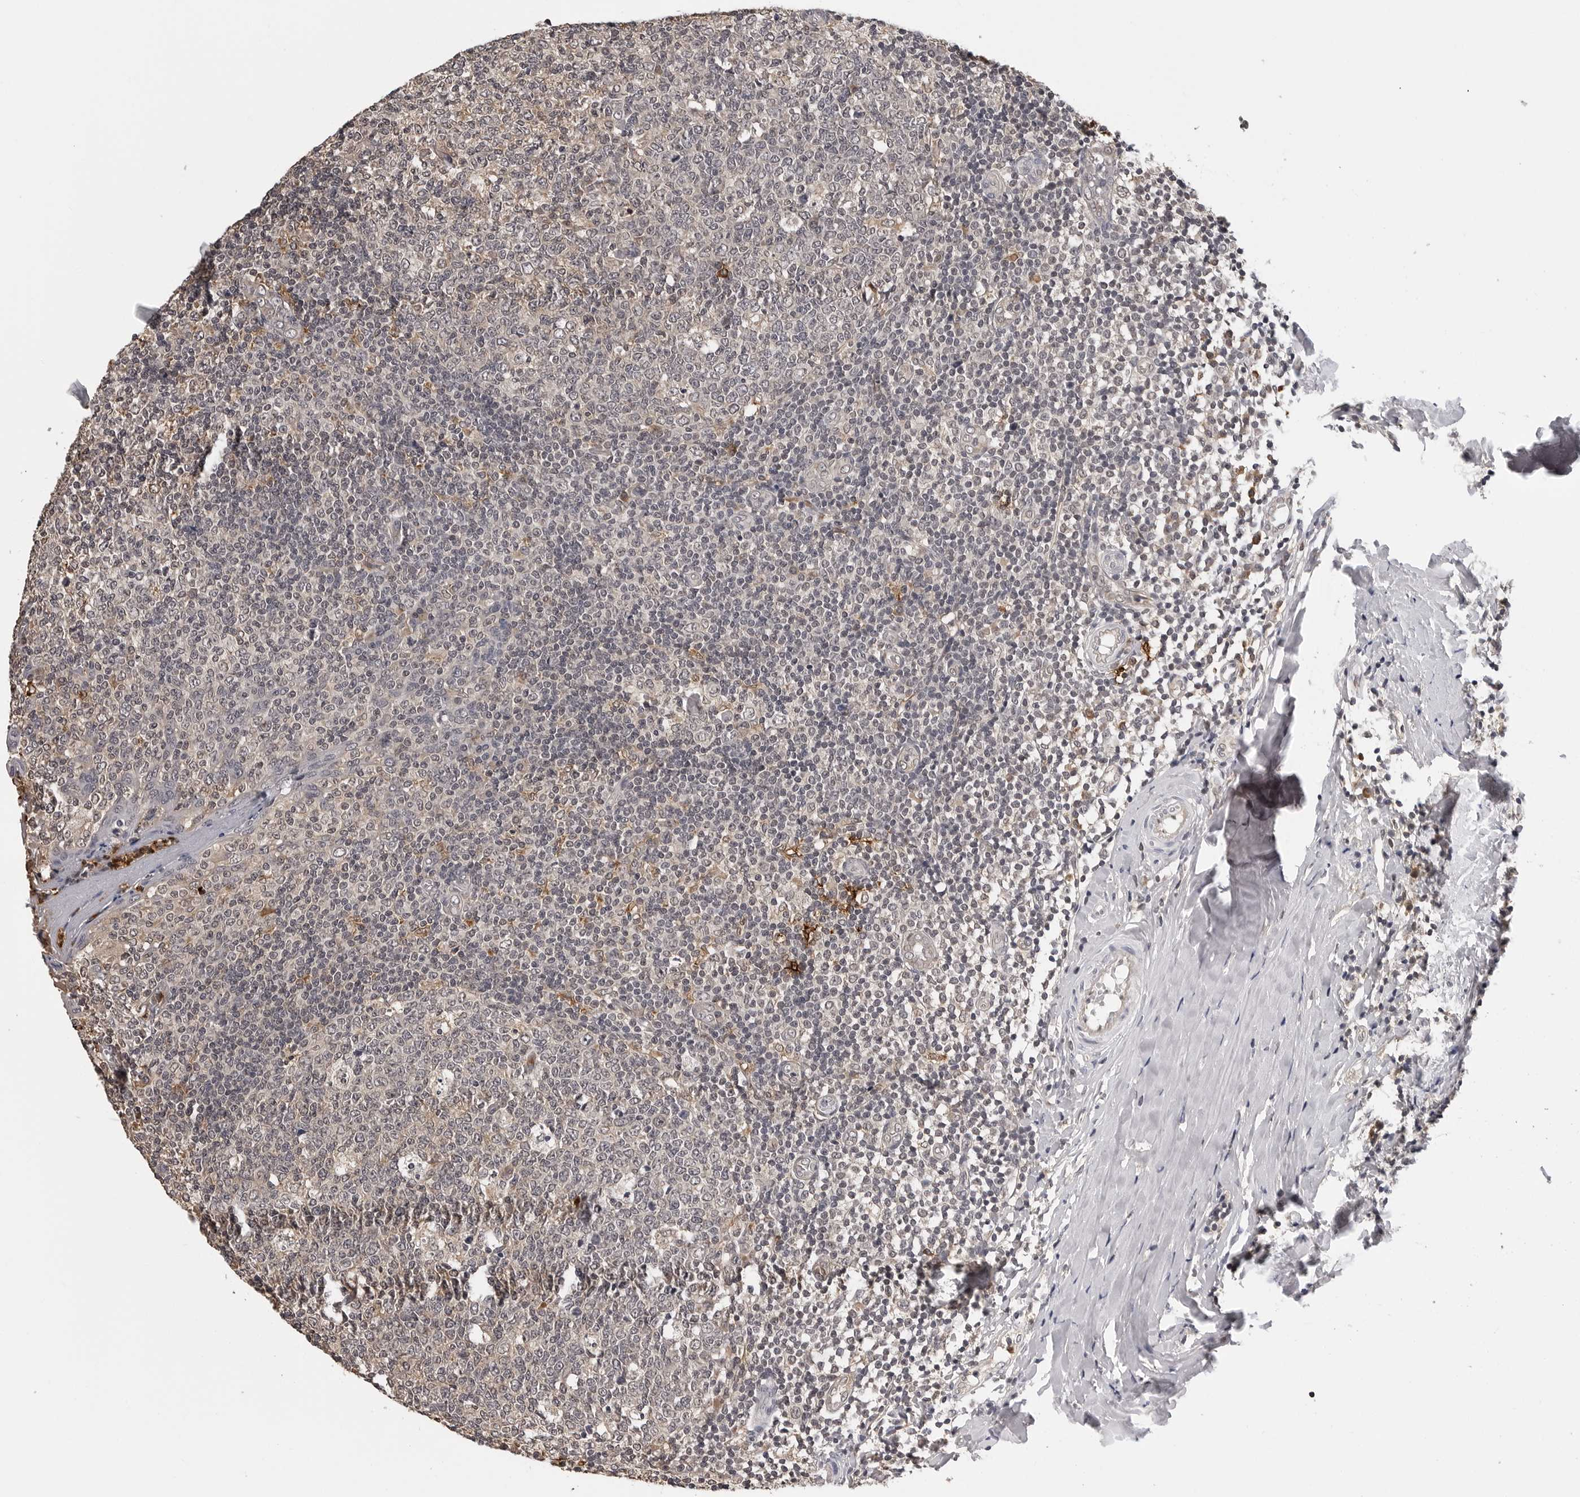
{"staining": {"intensity": "weak", "quantity": "<25%", "location": "cytoplasmic/membranous"}, "tissue": "tonsil", "cell_type": "Germinal center cells", "image_type": "normal", "snomed": [{"axis": "morphology", "description": "Normal tissue, NOS"}, {"axis": "topography", "description": "Tonsil"}], "caption": "High power microscopy image of an immunohistochemistry histopathology image of benign tonsil, revealing no significant staining in germinal center cells.", "gene": "TRMT13", "patient": {"sex": "female", "age": 19}}